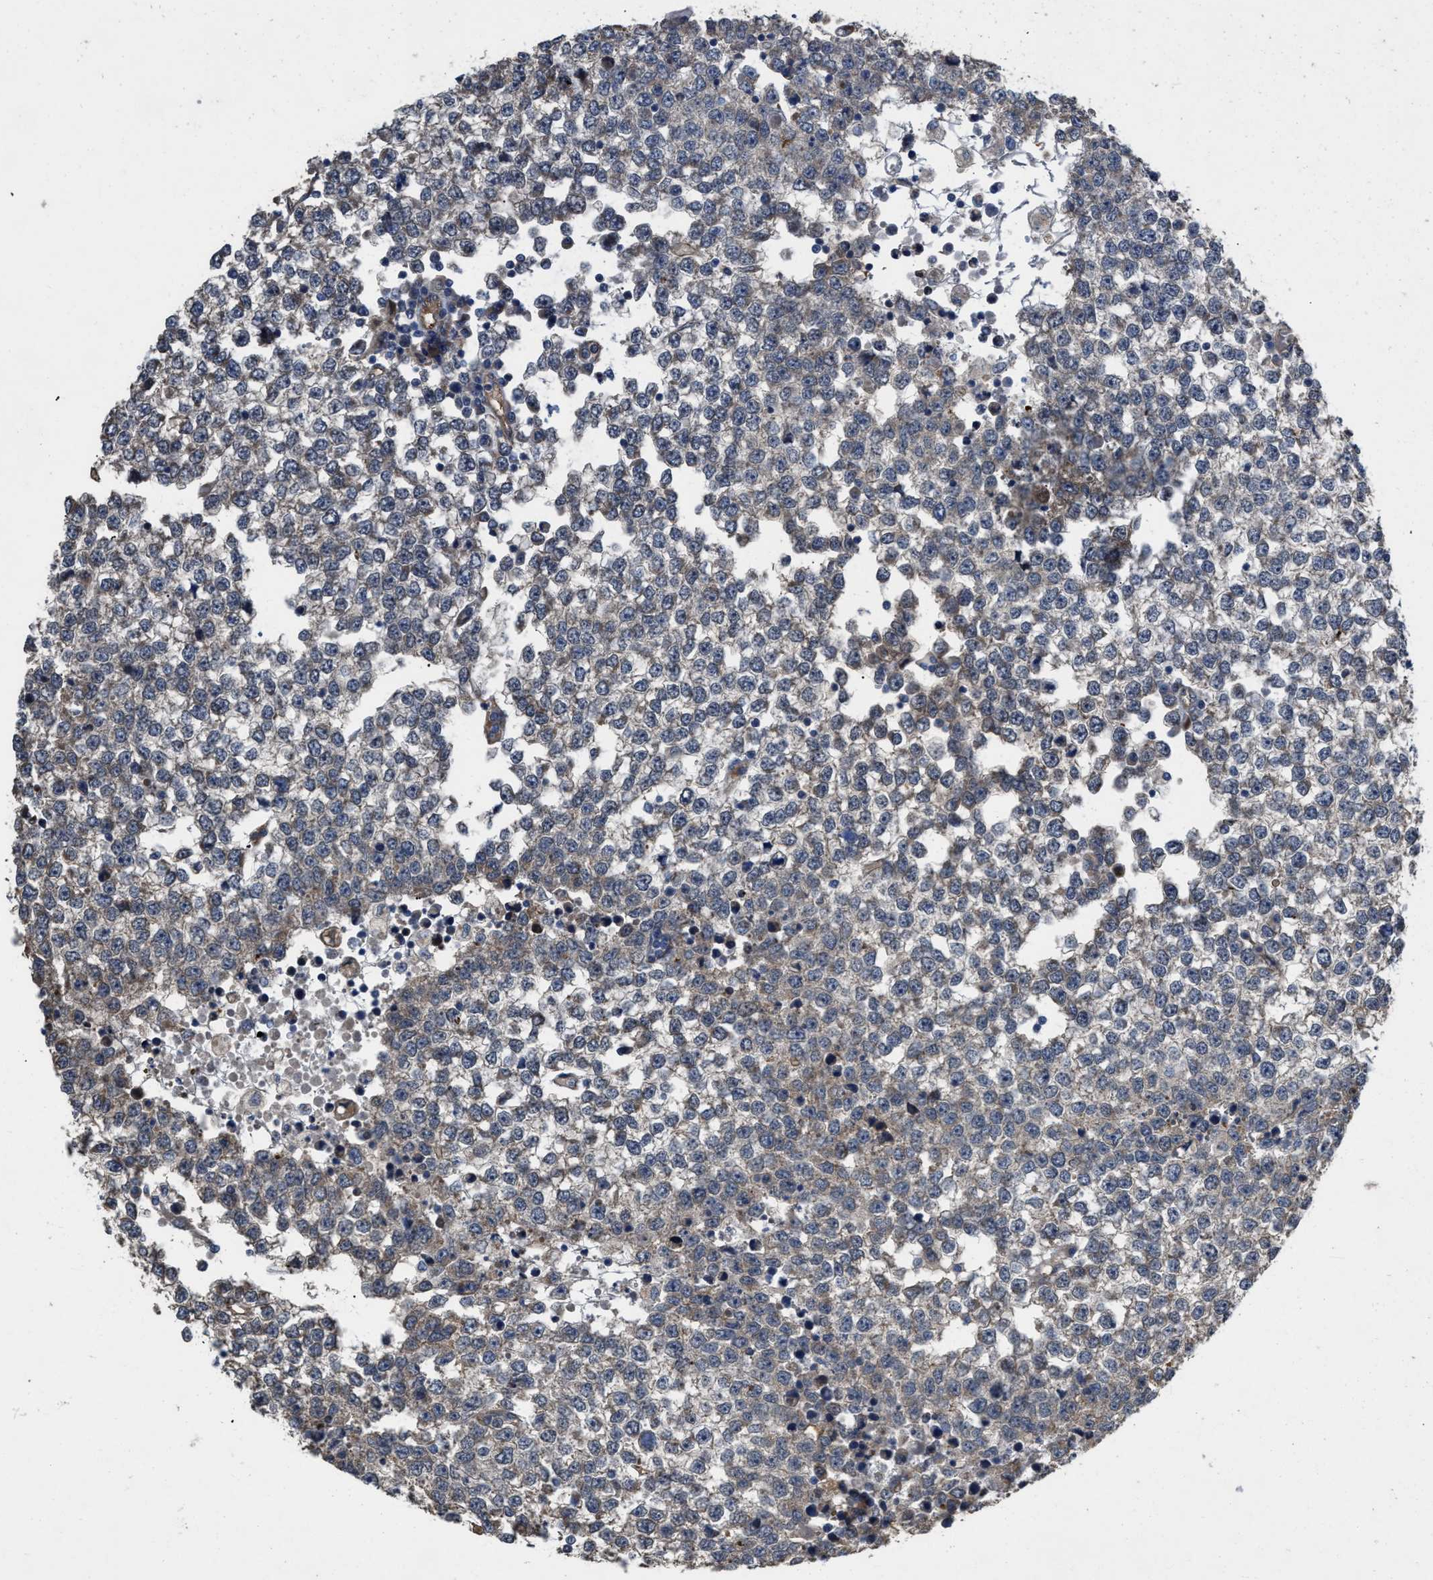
{"staining": {"intensity": "weak", "quantity": "25%-75%", "location": "cytoplasmic/membranous"}, "tissue": "testis cancer", "cell_type": "Tumor cells", "image_type": "cancer", "snomed": [{"axis": "morphology", "description": "Seminoma, NOS"}, {"axis": "topography", "description": "Testis"}], "caption": "A high-resolution photomicrograph shows immunohistochemistry (IHC) staining of testis cancer (seminoma), which demonstrates weak cytoplasmic/membranous expression in approximately 25%-75% of tumor cells. Nuclei are stained in blue.", "gene": "SLC4A11", "patient": {"sex": "male", "age": 65}}